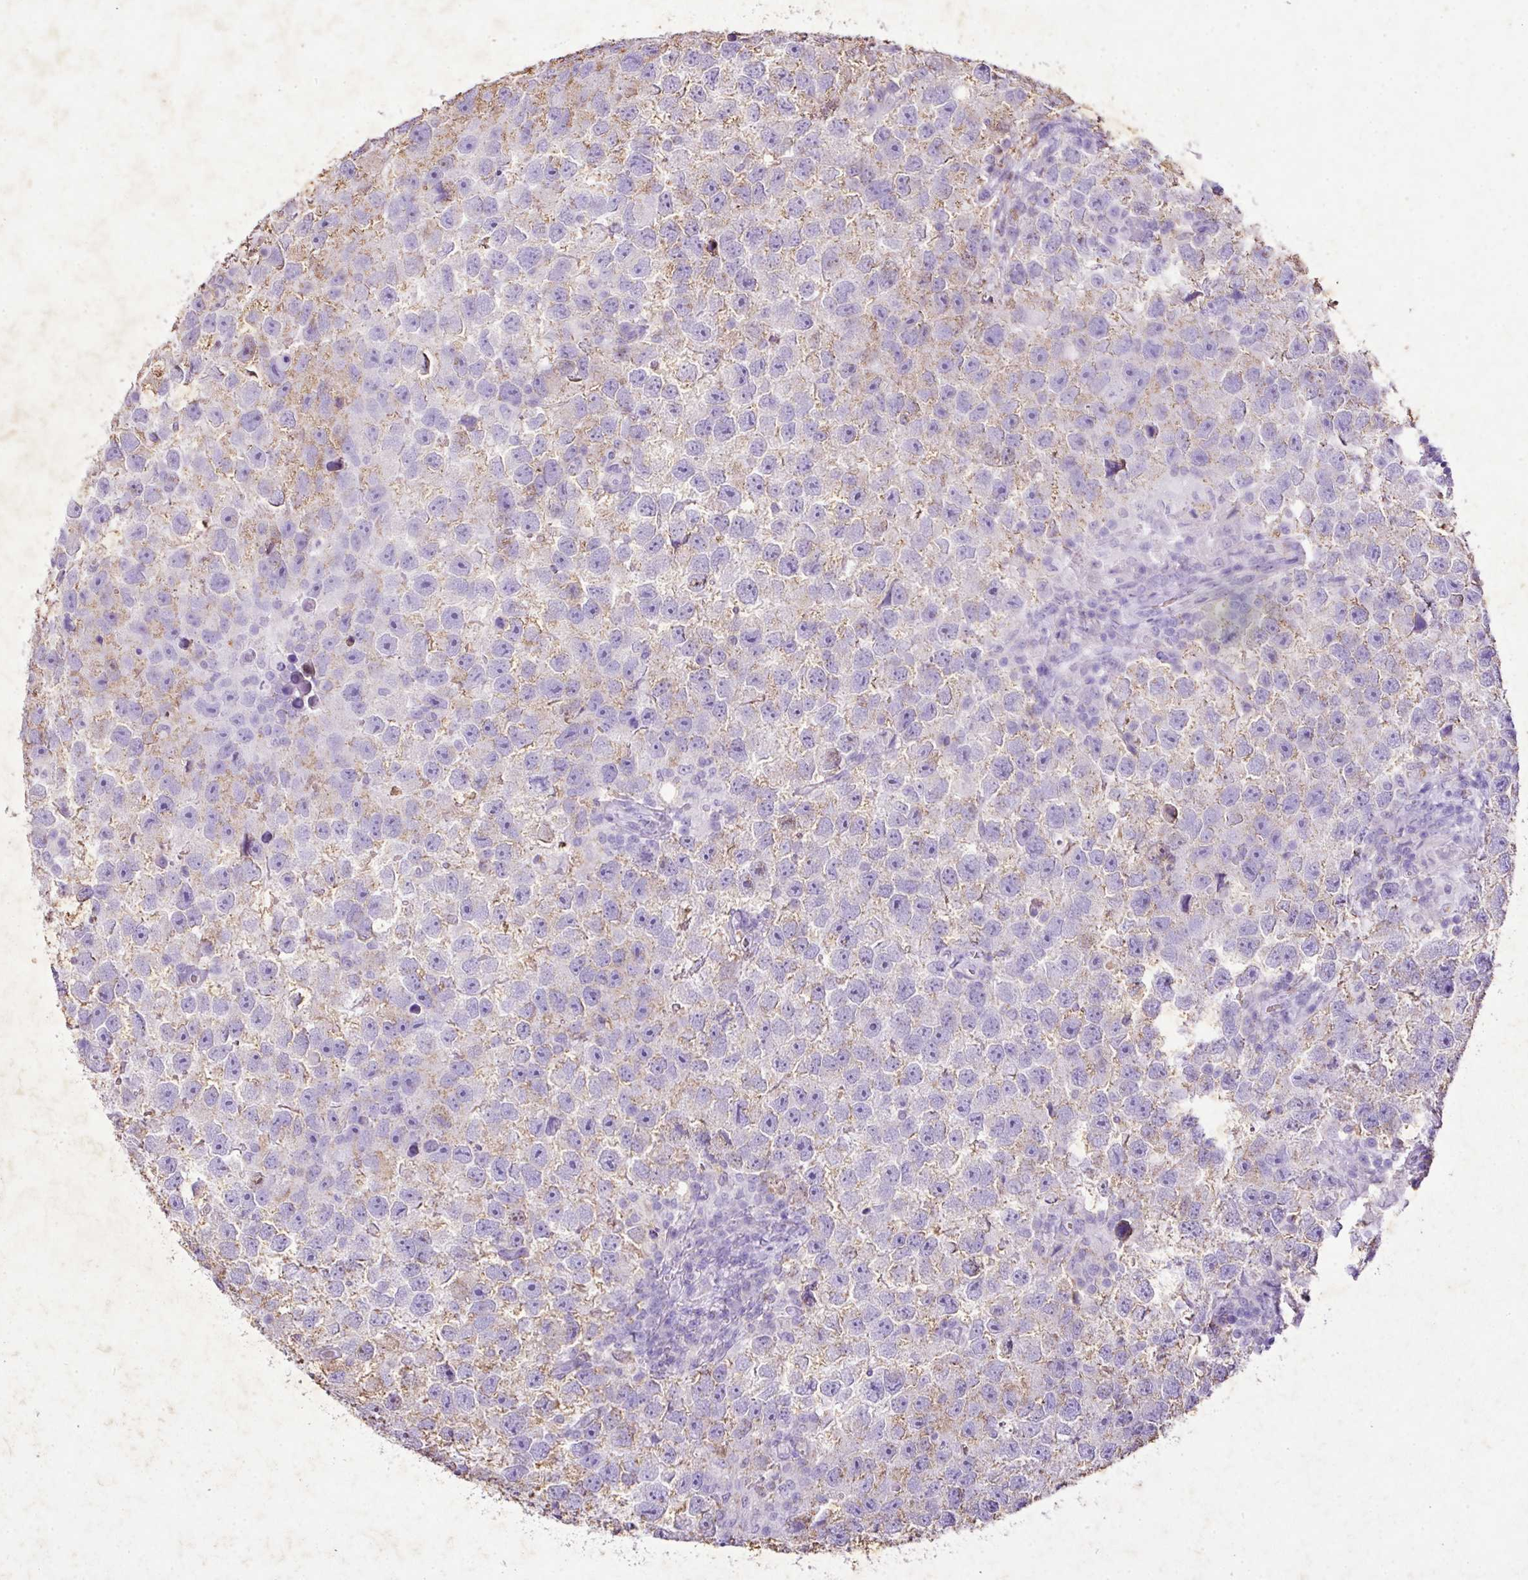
{"staining": {"intensity": "weak", "quantity": "<25%", "location": "cytoplasmic/membranous"}, "tissue": "testis cancer", "cell_type": "Tumor cells", "image_type": "cancer", "snomed": [{"axis": "morphology", "description": "Seminoma, NOS"}, {"axis": "topography", "description": "Testis"}], "caption": "High power microscopy micrograph of an immunohistochemistry (IHC) histopathology image of testis cancer, revealing no significant positivity in tumor cells.", "gene": "KCNJ11", "patient": {"sex": "male", "age": 26}}